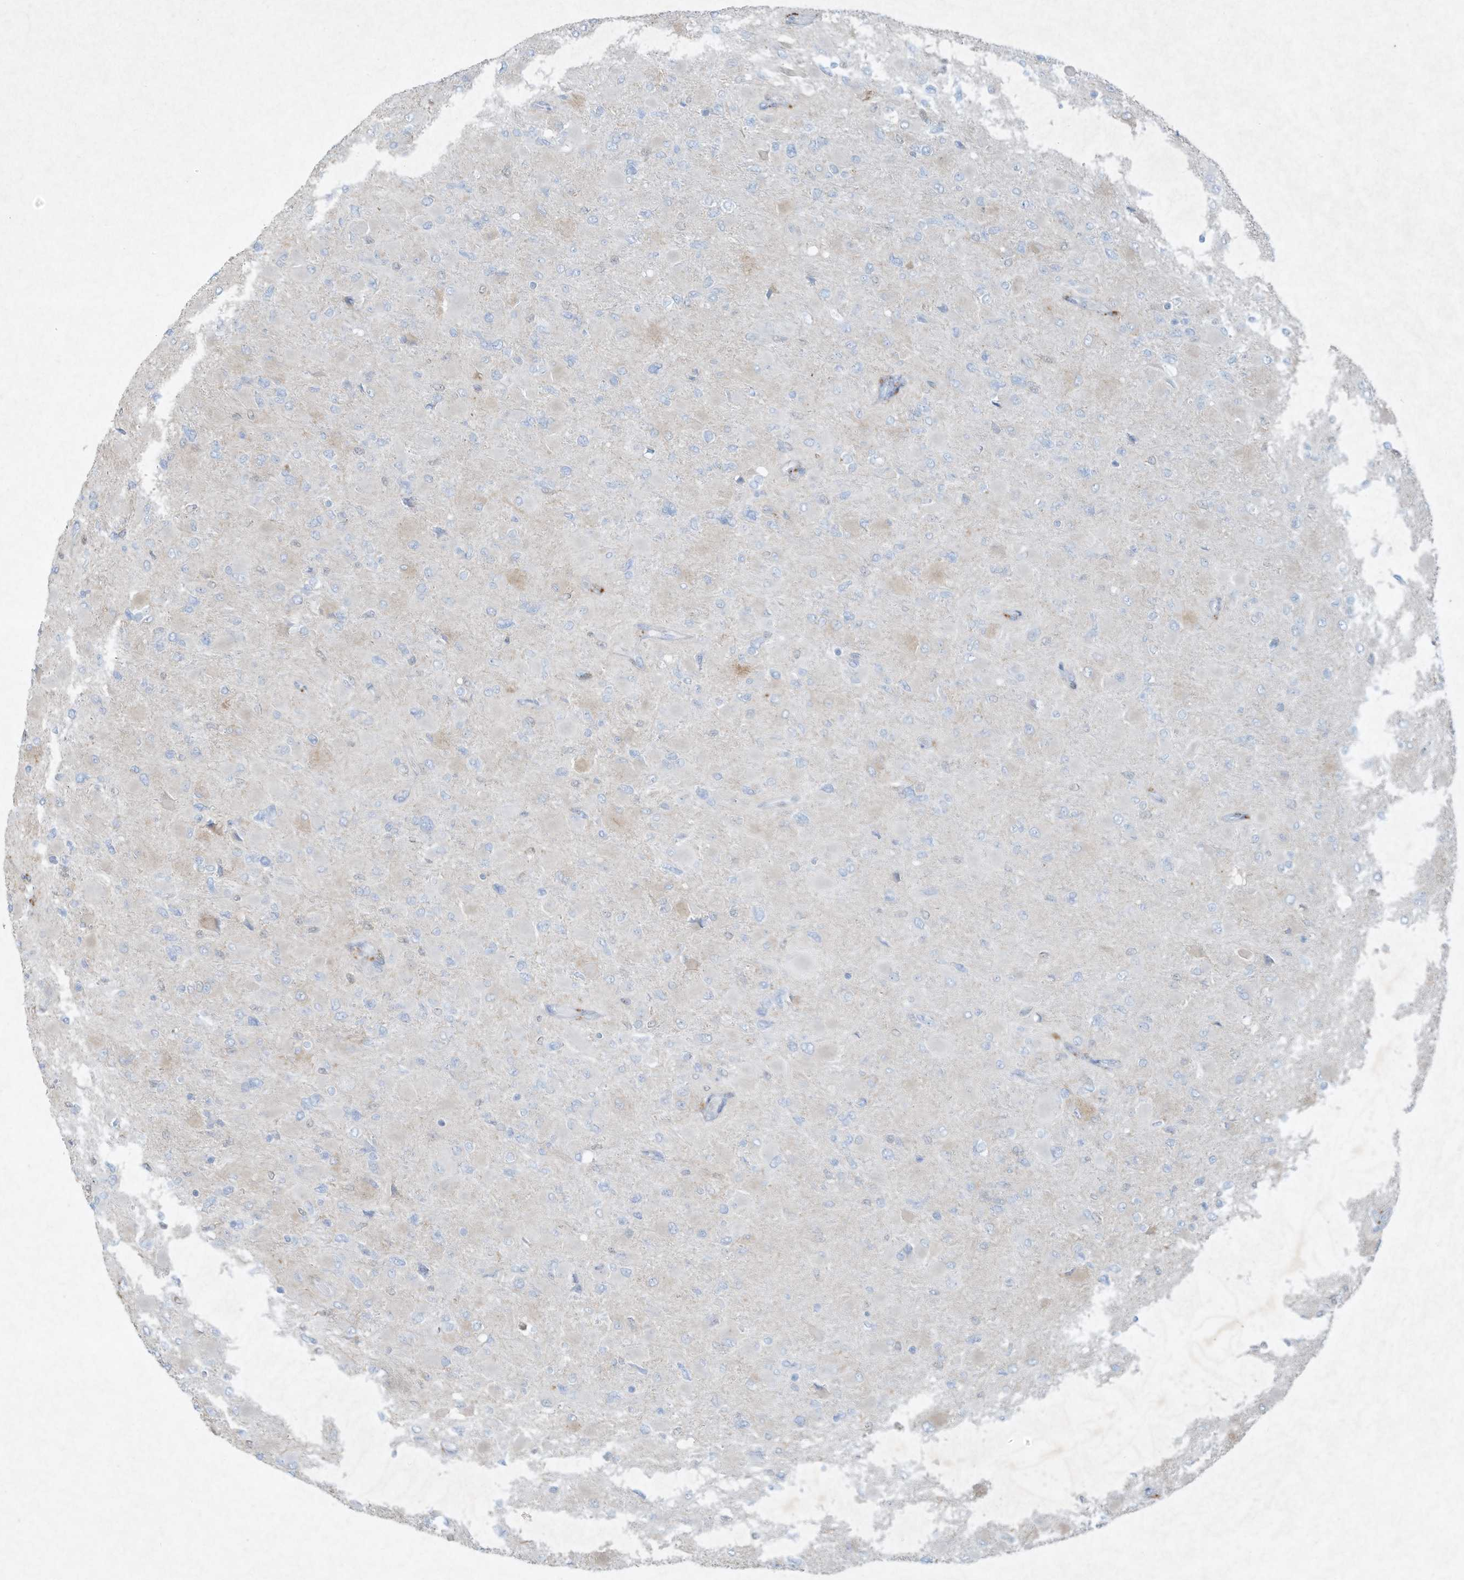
{"staining": {"intensity": "negative", "quantity": "none", "location": "none"}, "tissue": "glioma", "cell_type": "Tumor cells", "image_type": "cancer", "snomed": [{"axis": "morphology", "description": "Glioma, malignant, High grade"}, {"axis": "topography", "description": "Cerebral cortex"}], "caption": "Human malignant high-grade glioma stained for a protein using immunohistochemistry shows no staining in tumor cells.", "gene": "TUBE1", "patient": {"sex": "female", "age": 36}}